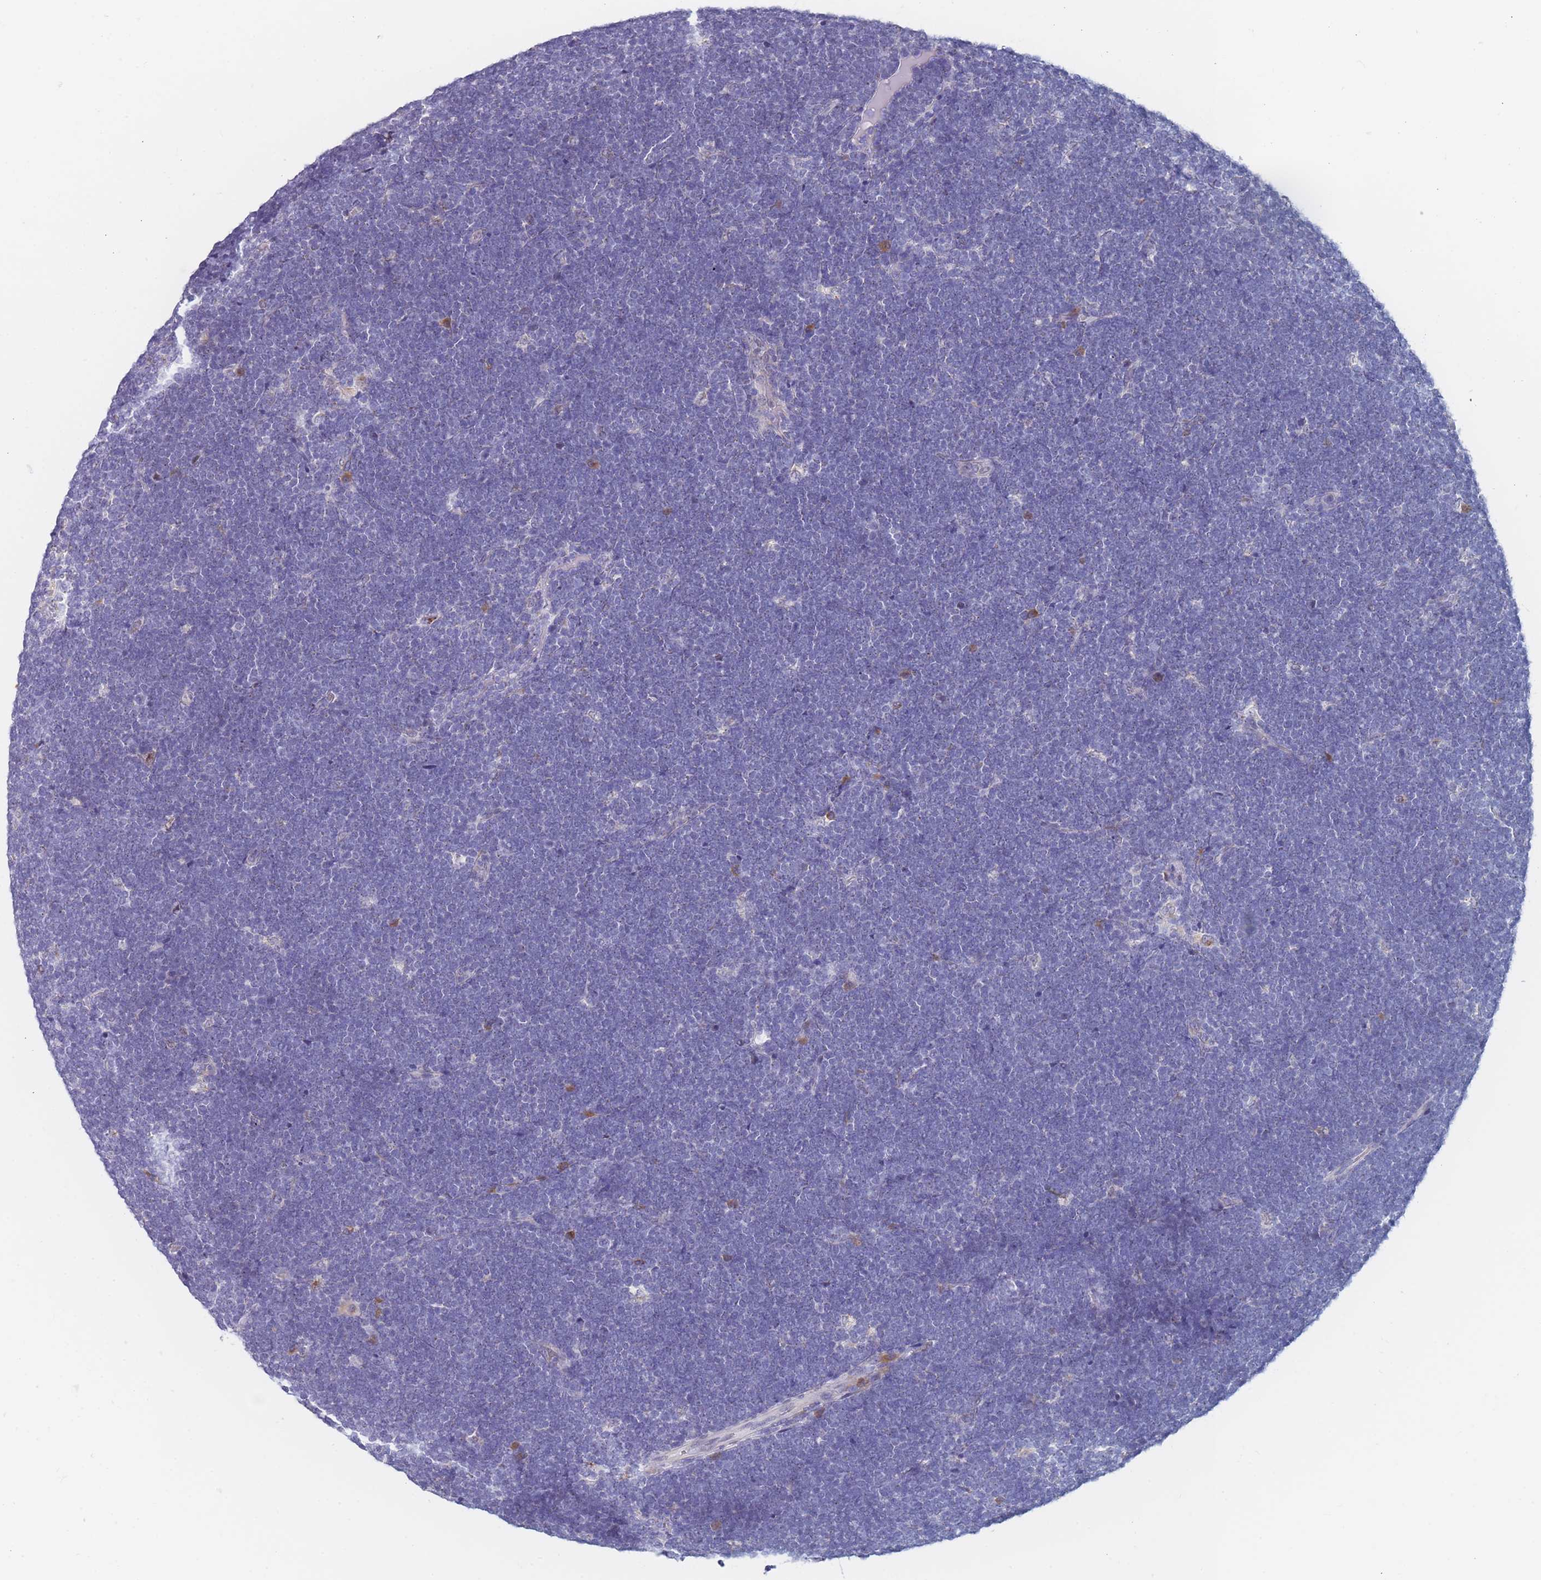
{"staining": {"intensity": "negative", "quantity": "none", "location": "none"}, "tissue": "lymphoma", "cell_type": "Tumor cells", "image_type": "cancer", "snomed": [{"axis": "morphology", "description": "Malignant lymphoma, non-Hodgkin's type, High grade"}, {"axis": "topography", "description": "Lymph node"}], "caption": "DAB (3,3'-diaminobenzidine) immunohistochemical staining of human high-grade malignant lymphoma, non-Hodgkin's type exhibits no significant staining in tumor cells.", "gene": "TMED10", "patient": {"sex": "male", "age": 13}}